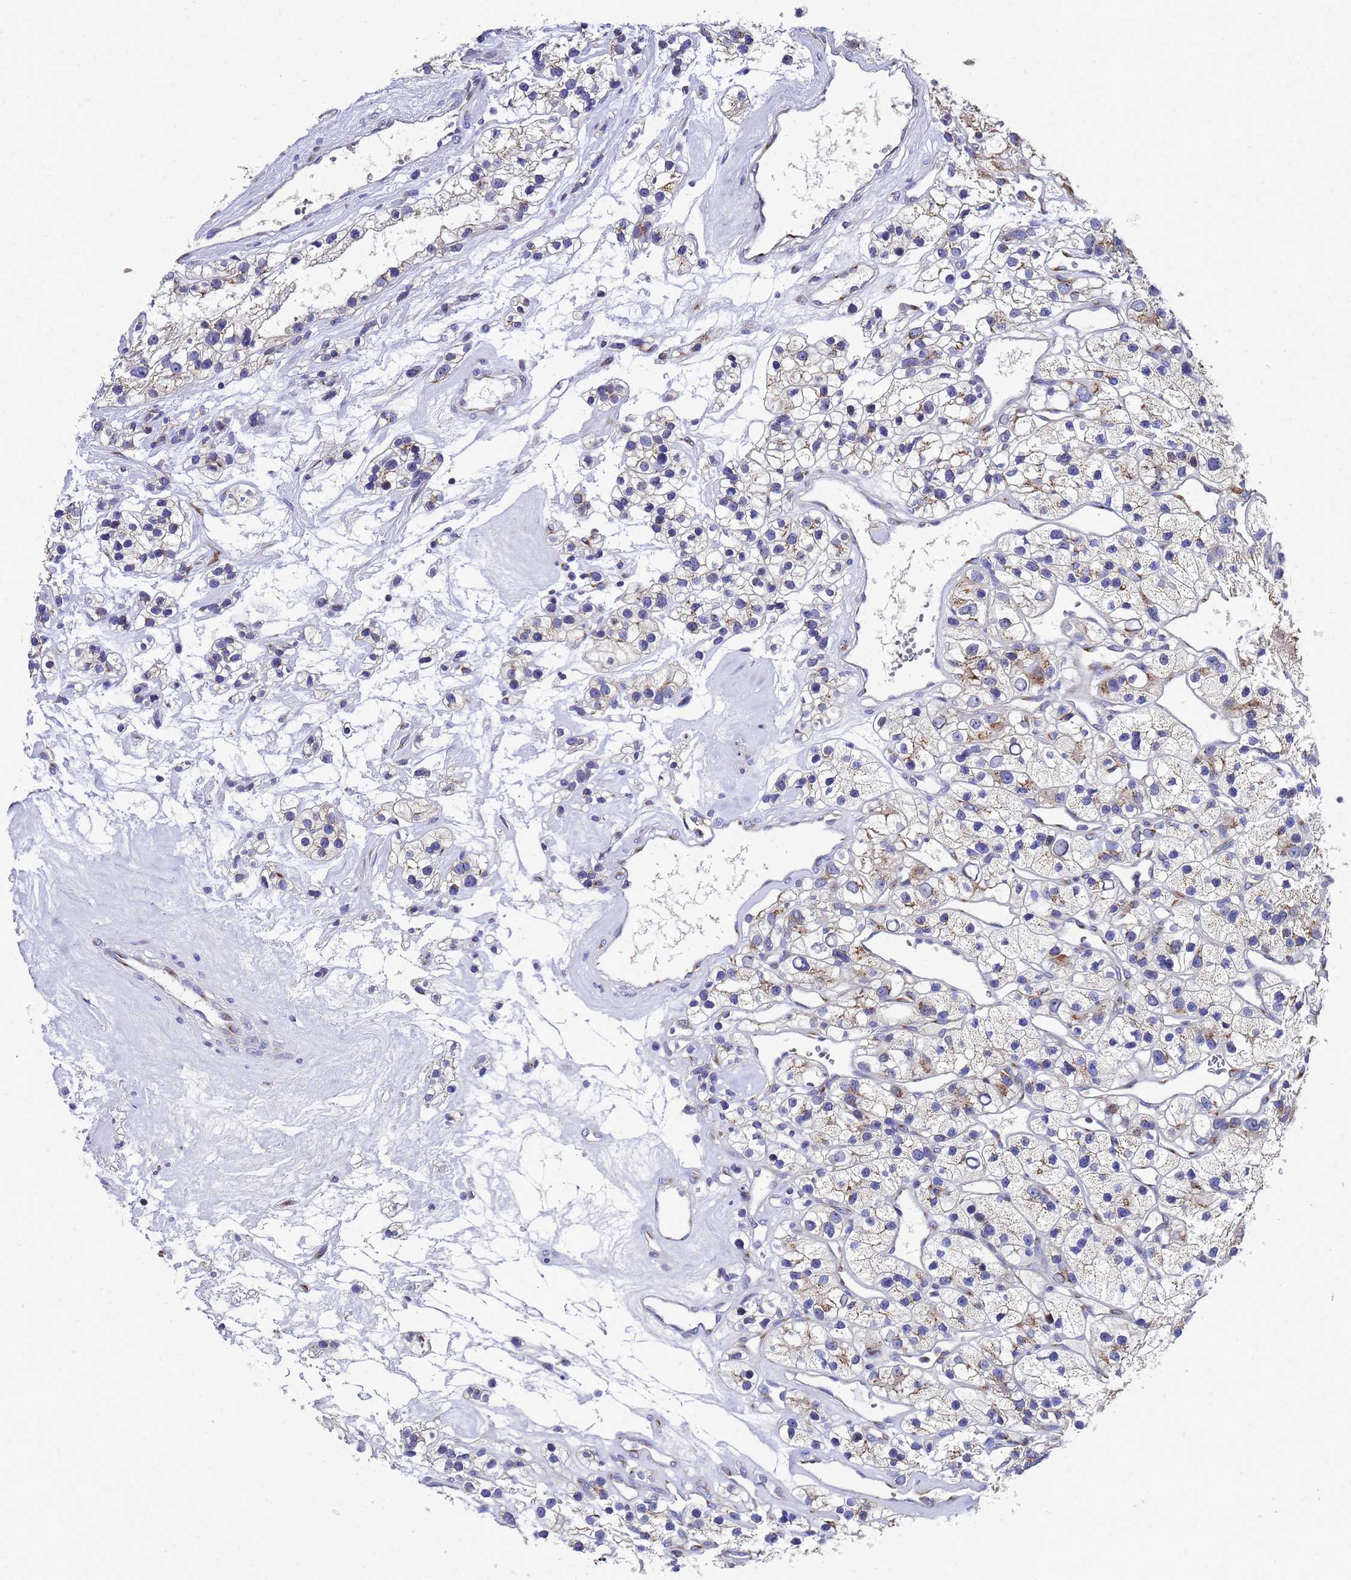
{"staining": {"intensity": "moderate", "quantity": "<25%", "location": "cytoplasmic/membranous"}, "tissue": "renal cancer", "cell_type": "Tumor cells", "image_type": "cancer", "snomed": [{"axis": "morphology", "description": "Adenocarcinoma, NOS"}, {"axis": "topography", "description": "Kidney"}], "caption": "Protein staining of adenocarcinoma (renal) tissue reveals moderate cytoplasmic/membranous staining in about <25% of tumor cells. (DAB (3,3'-diaminobenzidine) IHC with brightfield microscopy, high magnification).", "gene": "NSUN6", "patient": {"sex": "female", "age": 57}}